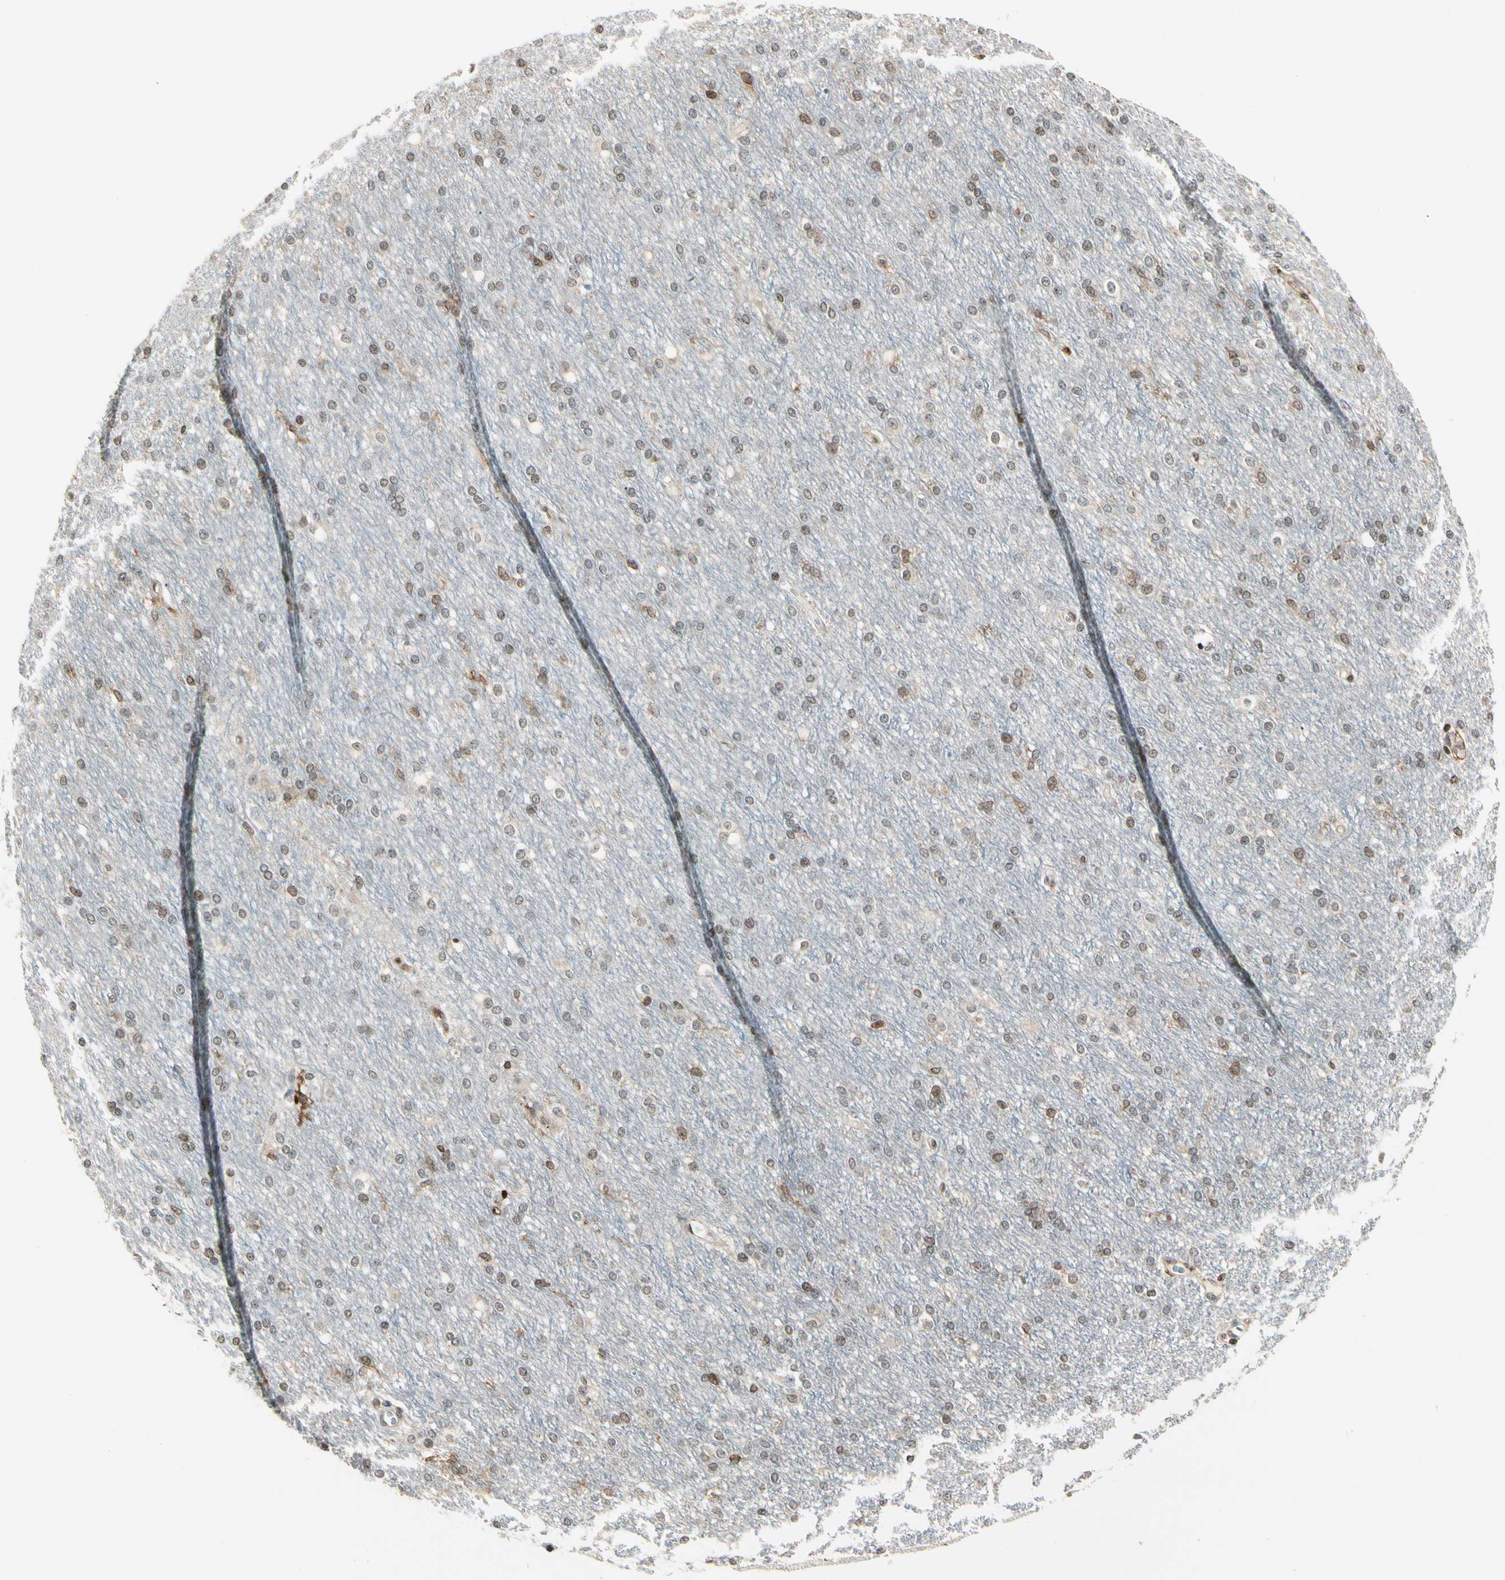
{"staining": {"intensity": "negative", "quantity": "none", "location": "none"}, "tissue": "cerebral cortex", "cell_type": "Endothelial cells", "image_type": "normal", "snomed": [{"axis": "morphology", "description": "Normal tissue, NOS"}, {"axis": "morphology", "description": "Inflammation, NOS"}, {"axis": "topography", "description": "Cerebral cortex"}], "caption": "IHC photomicrograph of normal cerebral cortex: cerebral cortex stained with DAB (3,3'-diaminobenzidine) exhibits no significant protein expression in endothelial cells. (Stains: DAB (3,3'-diaminobenzidine) immunohistochemistry (IHC) with hematoxylin counter stain, Microscopy: brightfield microscopy at high magnification).", "gene": "FER", "patient": {"sex": "male", "age": 6}}